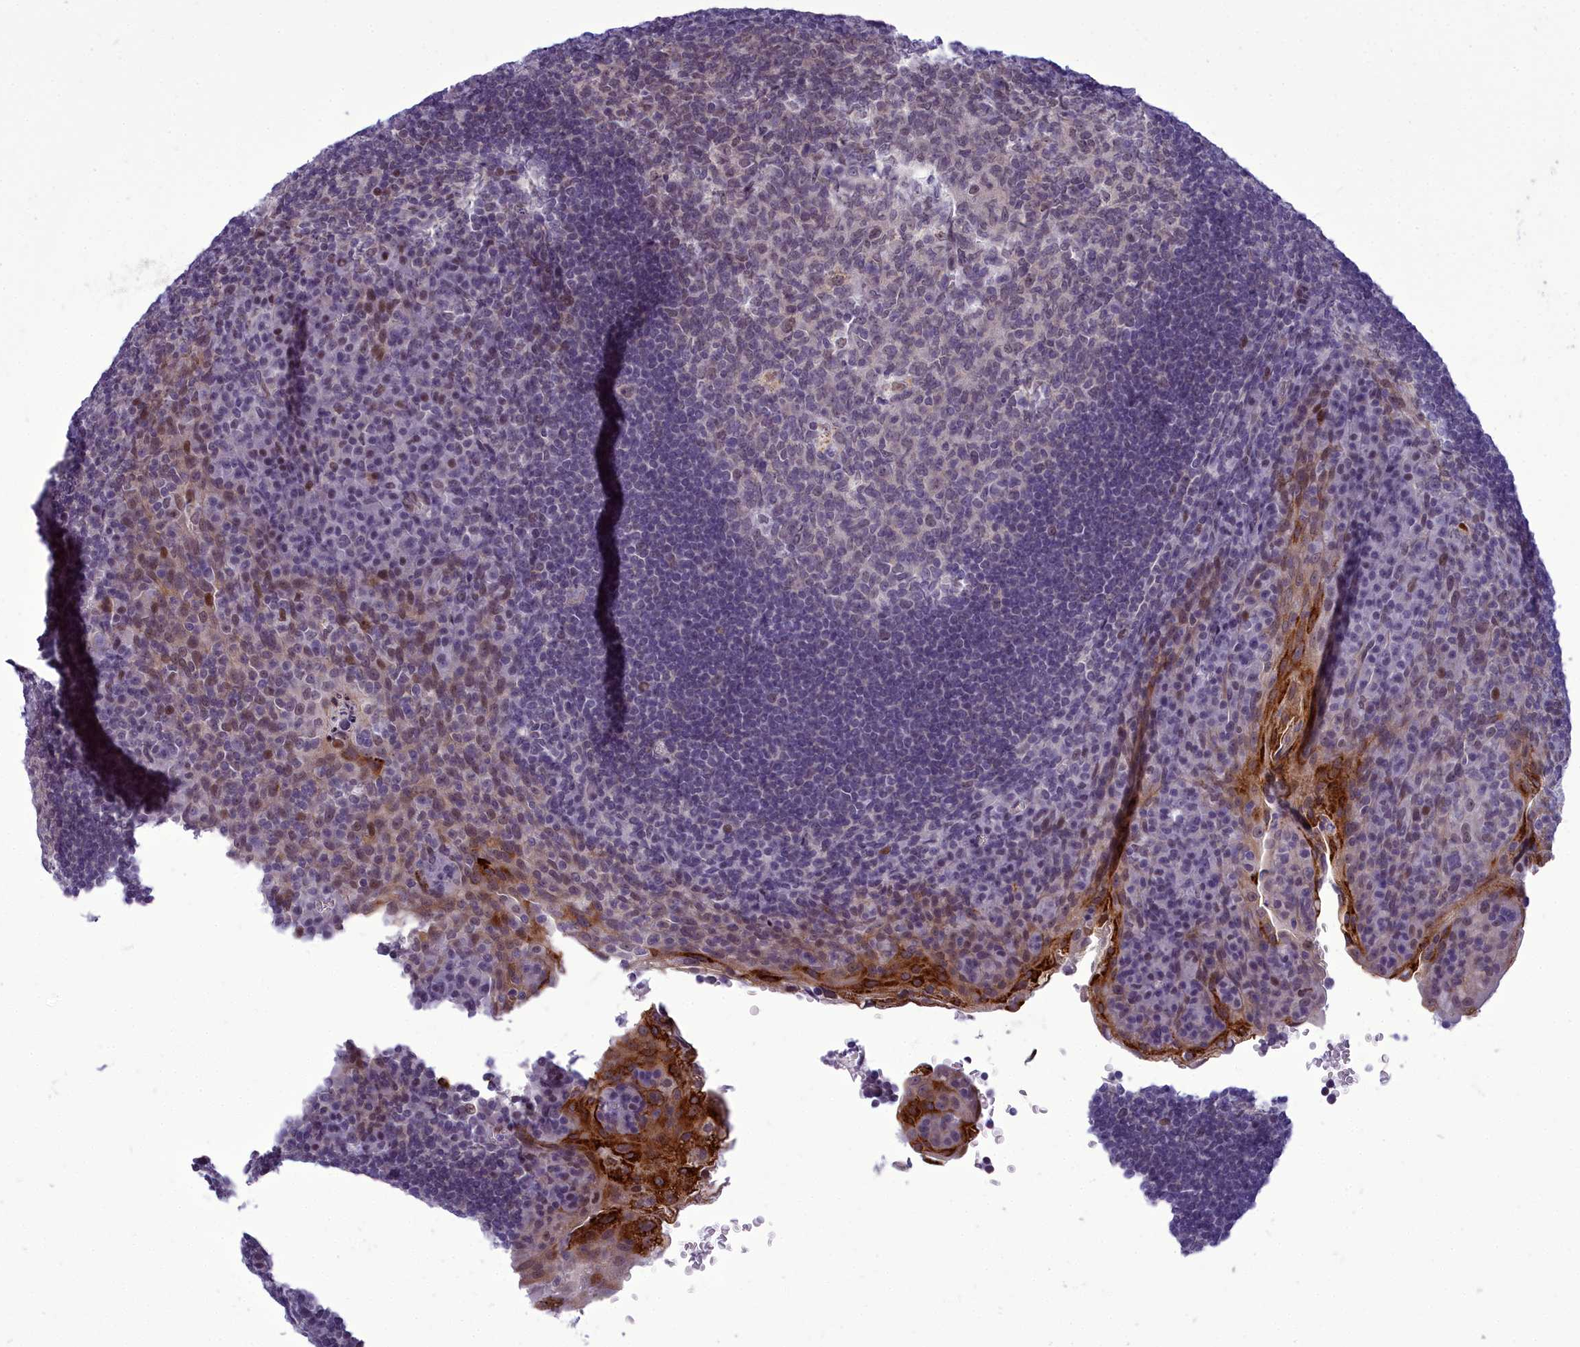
{"staining": {"intensity": "weak", "quantity": "25%-75%", "location": "cytoplasmic/membranous,nuclear"}, "tissue": "tonsil", "cell_type": "Germinal center cells", "image_type": "normal", "snomed": [{"axis": "morphology", "description": "Normal tissue, NOS"}, {"axis": "topography", "description": "Tonsil"}], "caption": "The immunohistochemical stain labels weak cytoplasmic/membranous,nuclear positivity in germinal center cells of benign tonsil.", "gene": "CEACAM19", "patient": {"sex": "male", "age": 17}}